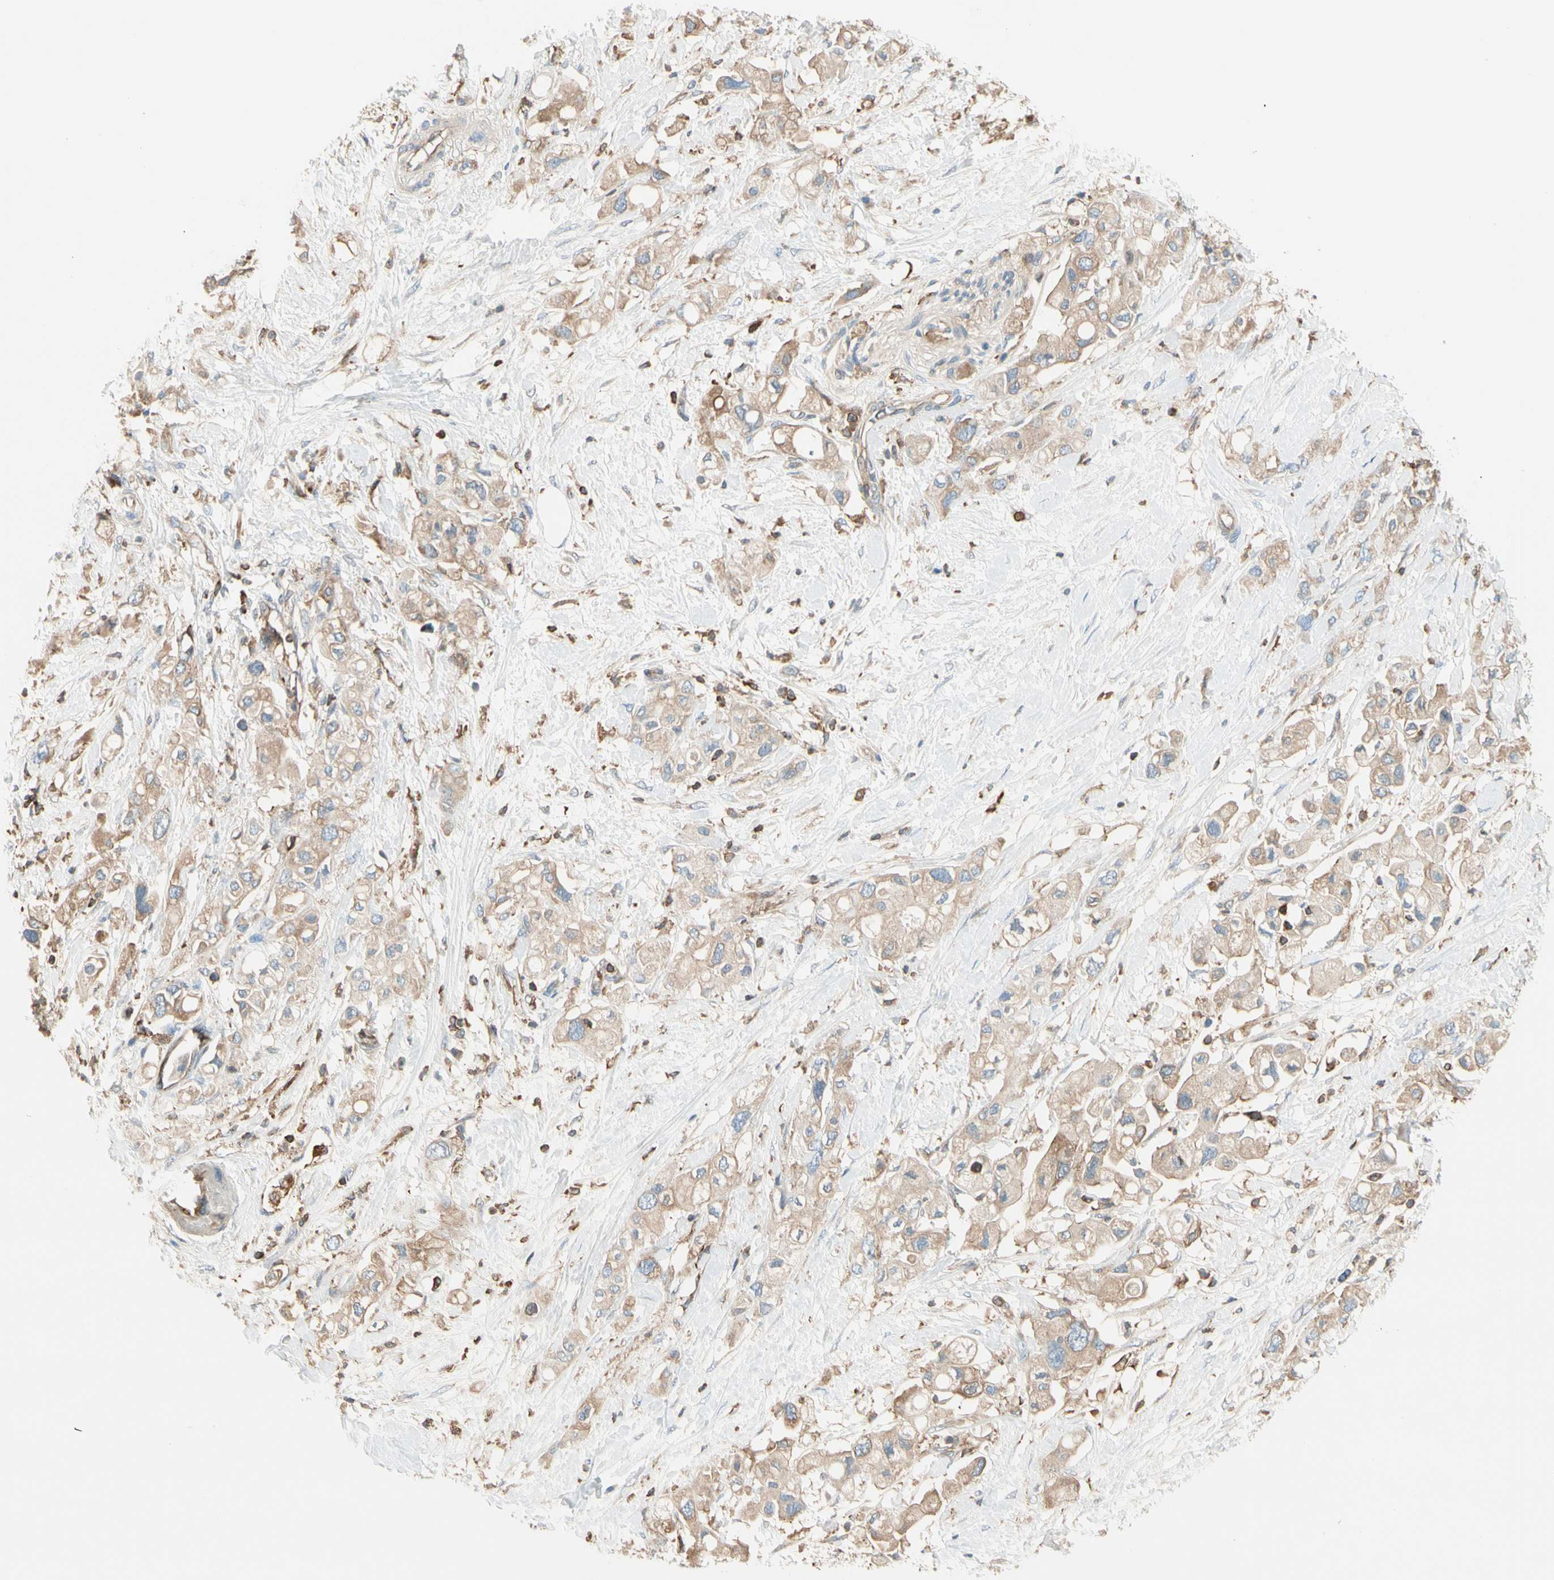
{"staining": {"intensity": "weak", "quantity": ">75%", "location": "cytoplasmic/membranous"}, "tissue": "pancreatic cancer", "cell_type": "Tumor cells", "image_type": "cancer", "snomed": [{"axis": "morphology", "description": "Adenocarcinoma, NOS"}, {"axis": "topography", "description": "Pancreas"}], "caption": "IHC staining of pancreatic cancer, which displays low levels of weak cytoplasmic/membranous positivity in about >75% of tumor cells indicating weak cytoplasmic/membranous protein expression. The staining was performed using DAB (brown) for protein detection and nuclei were counterstained in hematoxylin (blue).", "gene": "CAPZA2", "patient": {"sex": "female", "age": 56}}